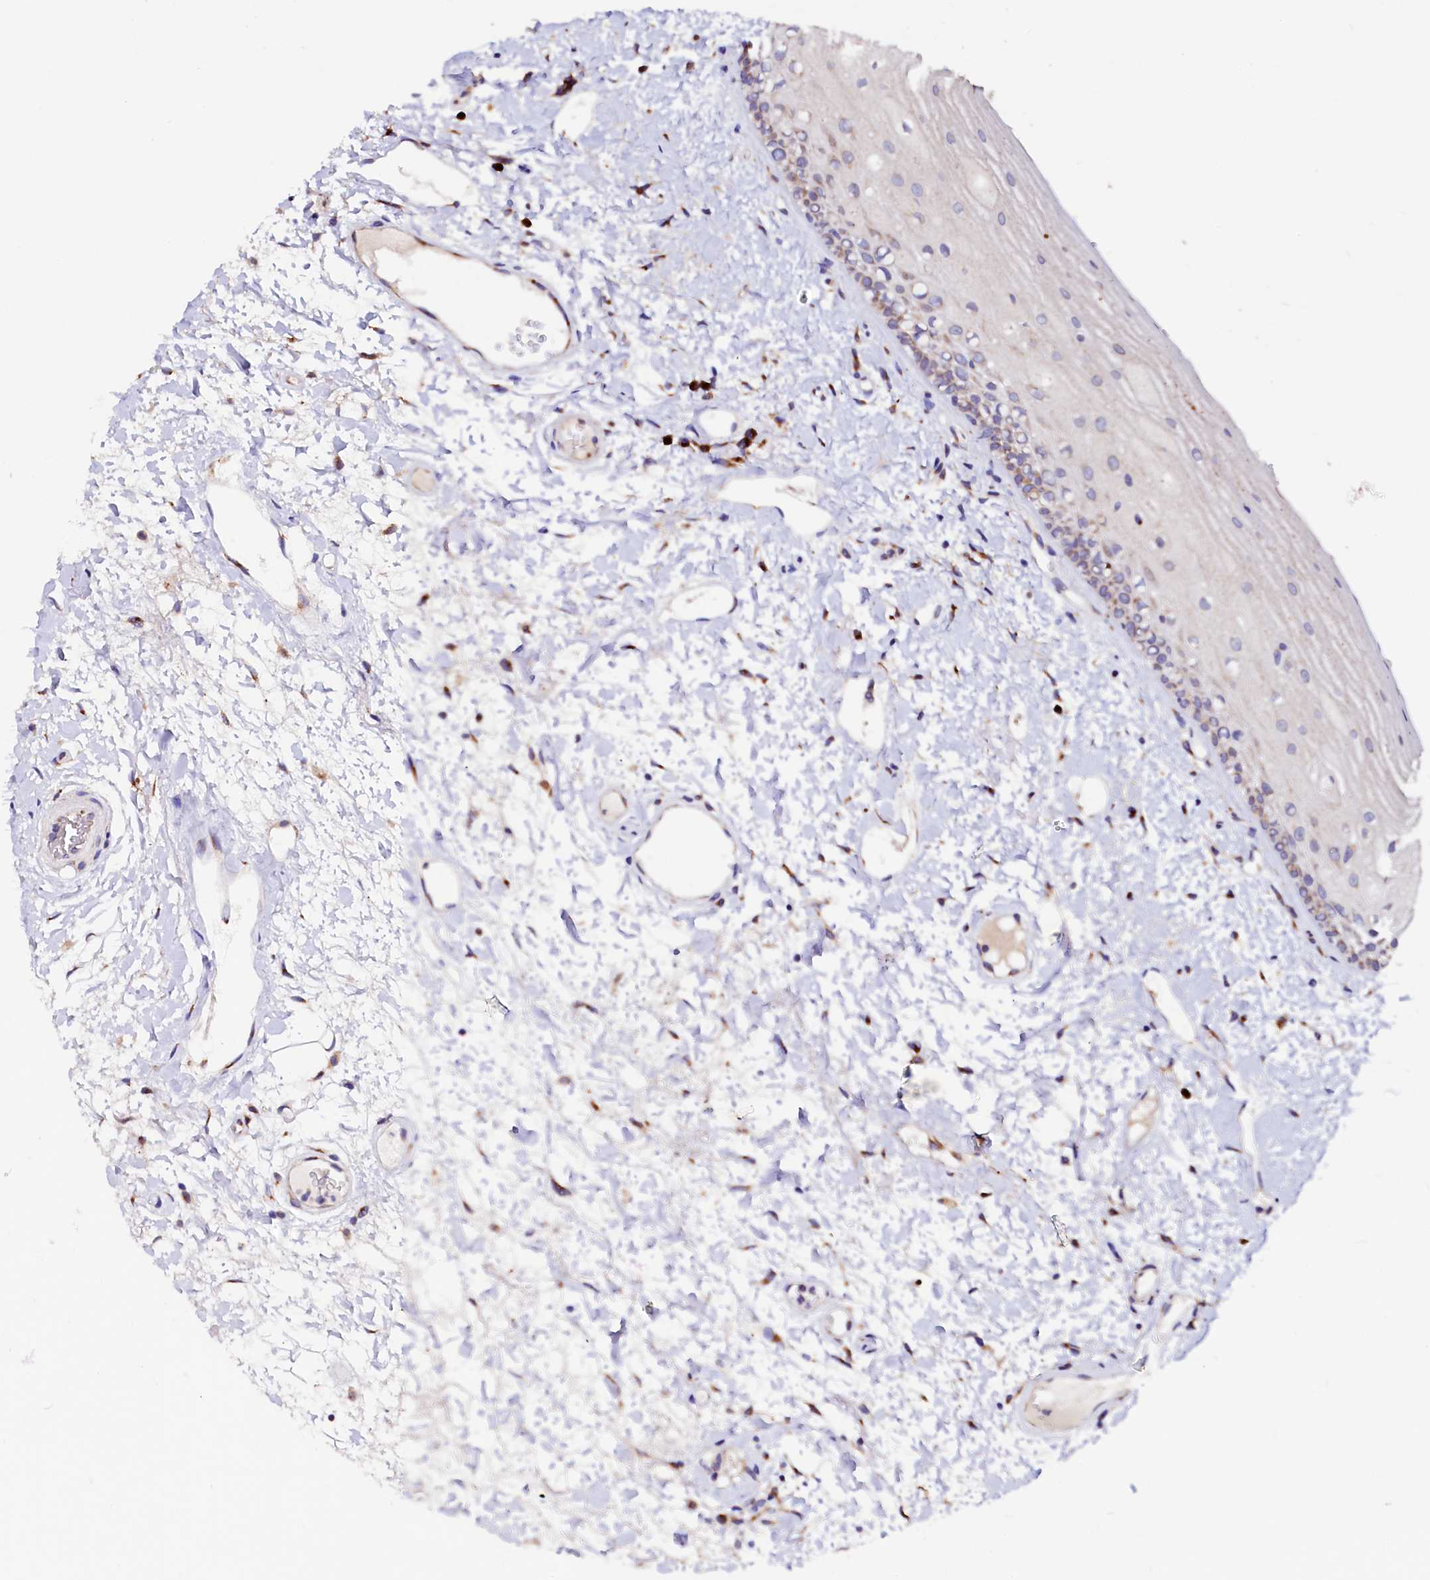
{"staining": {"intensity": "moderate", "quantity": "<25%", "location": "cytoplasmic/membranous"}, "tissue": "oral mucosa", "cell_type": "Squamous epithelial cells", "image_type": "normal", "snomed": [{"axis": "morphology", "description": "Normal tissue, NOS"}, {"axis": "topography", "description": "Oral tissue"}], "caption": "Human oral mucosa stained with a brown dye reveals moderate cytoplasmic/membranous positive staining in about <25% of squamous epithelial cells.", "gene": "LMAN1", "patient": {"sex": "female", "age": 76}}